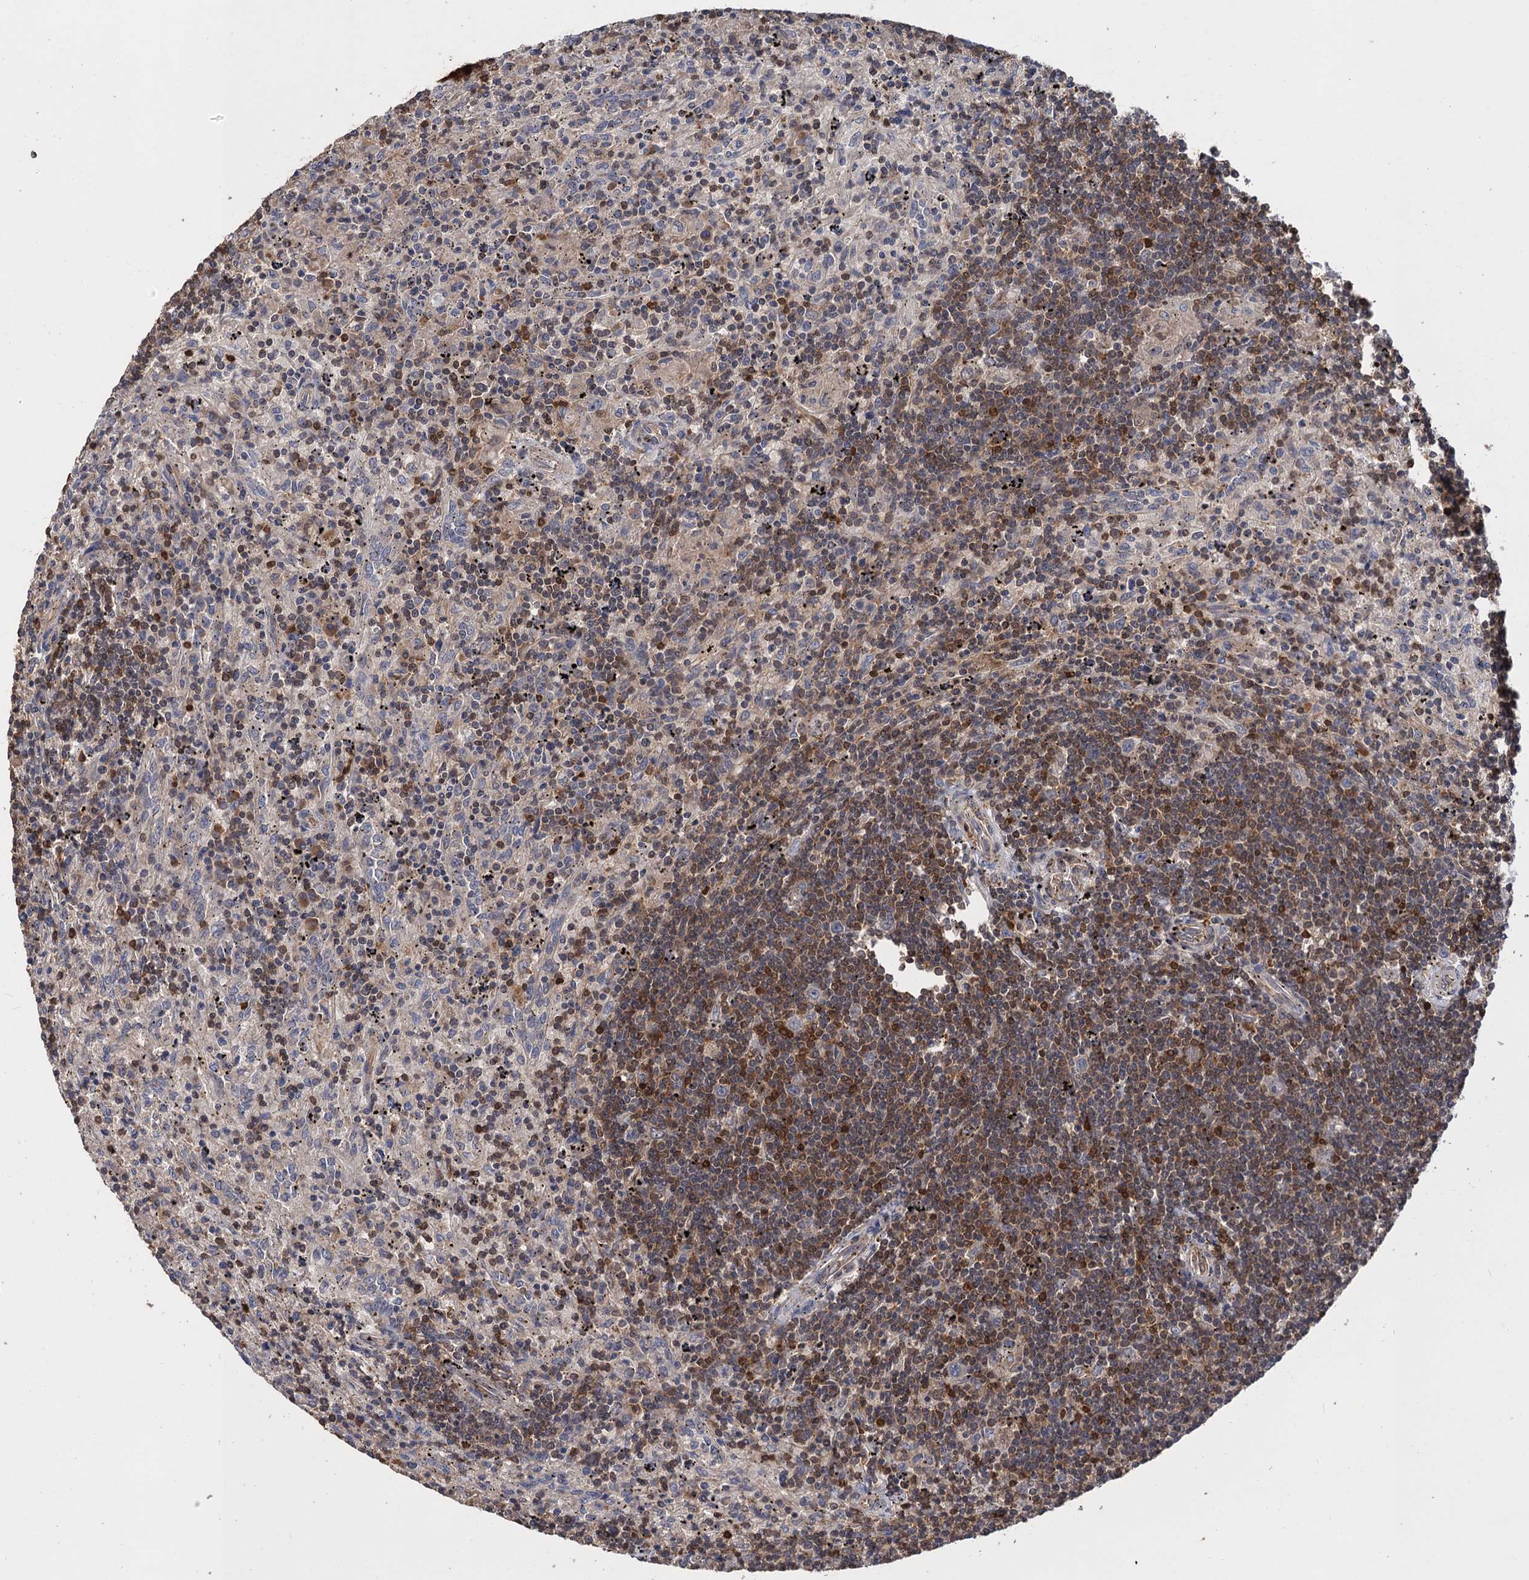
{"staining": {"intensity": "moderate", "quantity": "25%-75%", "location": "cytoplasmic/membranous"}, "tissue": "lymphoma", "cell_type": "Tumor cells", "image_type": "cancer", "snomed": [{"axis": "morphology", "description": "Malignant lymphoma, non-Hodgkin's type, Low grade"}, {"axis": "topography", "description": "Spleen"}], "caption": "Immunohistochemistry histopathology image of neoplastic tissue: human lymphoma stained using IHC displays medium levels of moderate protein expression localized specifically in the cytoplasmic/membranous of tumor cells, appearing as a cytoplasmic/membranous brown color.", "gene": "DGKA", "patient": {"sex": "male", "age": 76}}